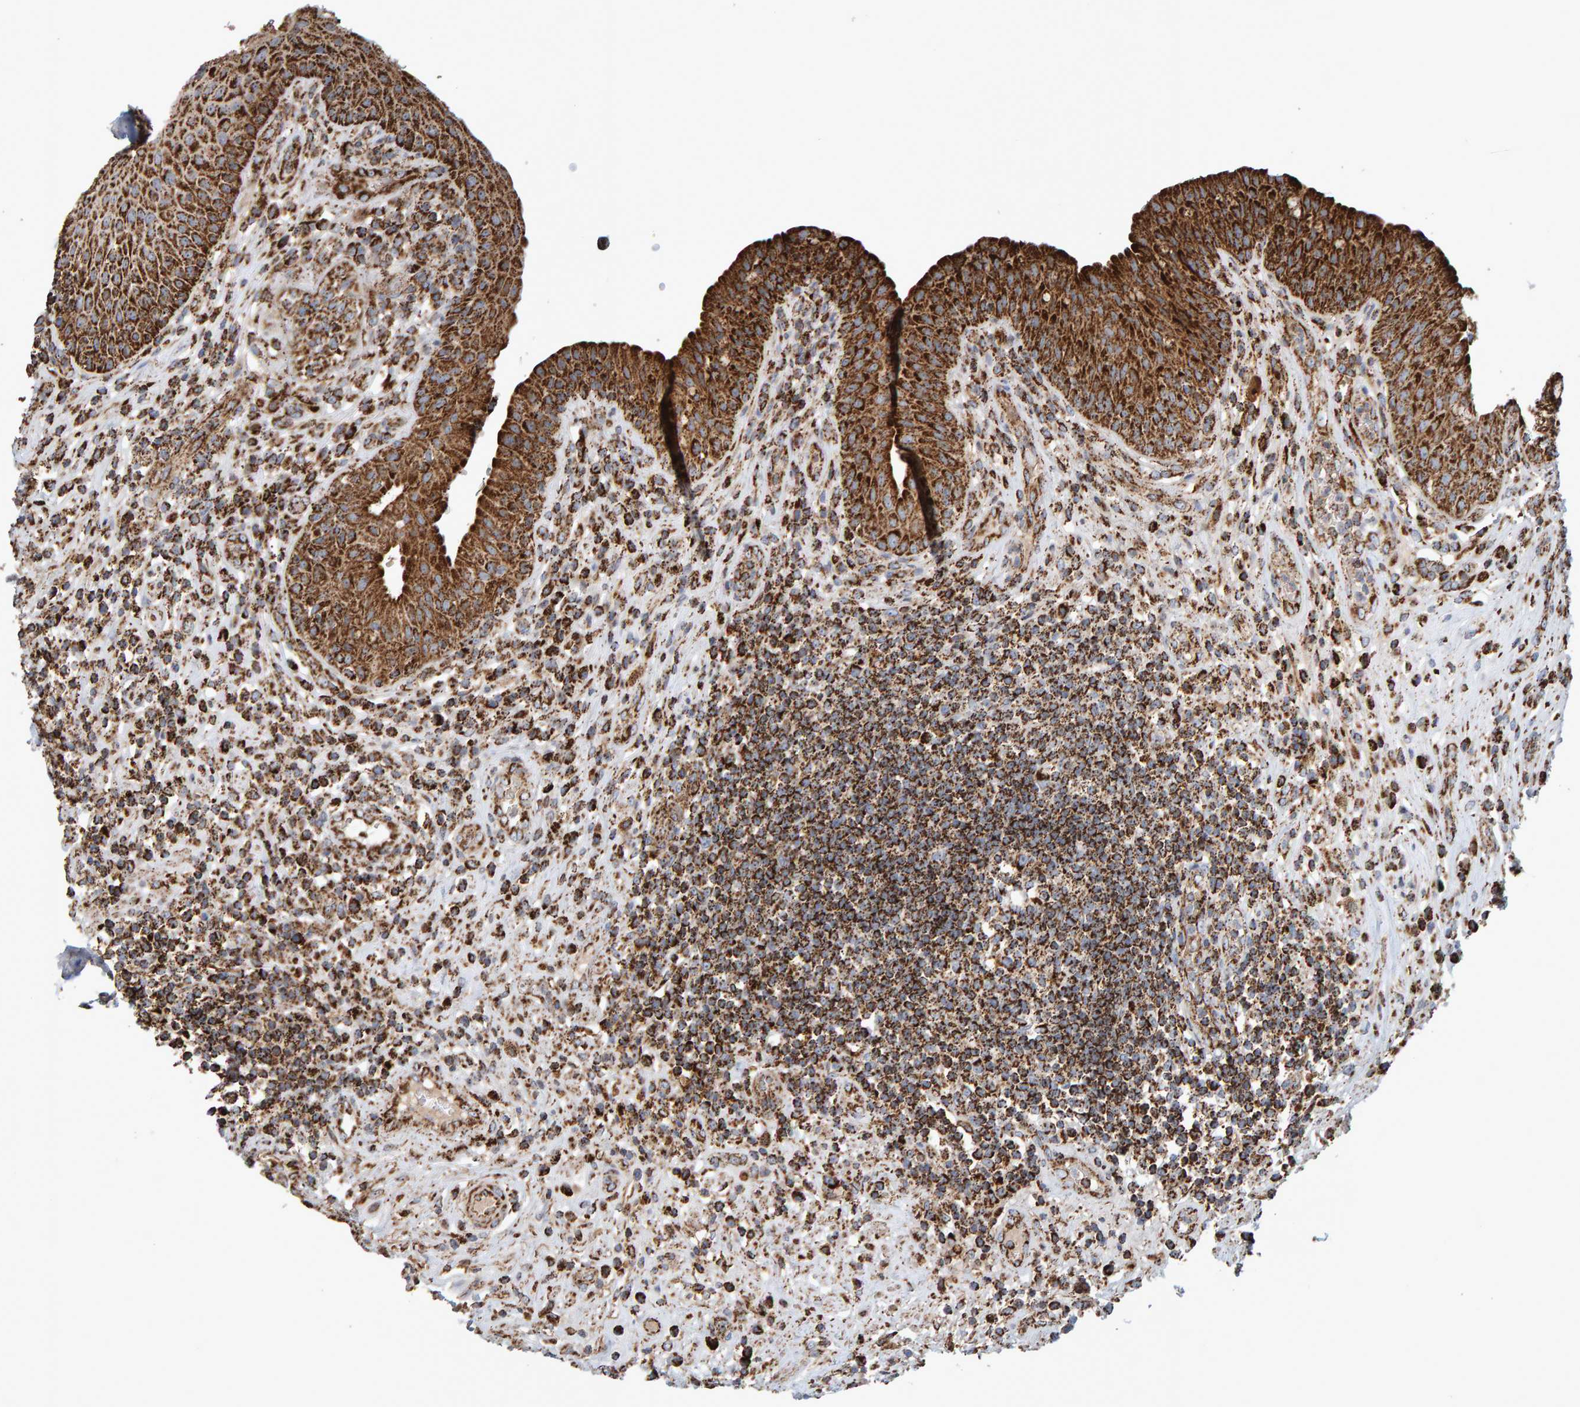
{"staining": {"intensity": "strong", "quantity": ">75%", "location": "cytoplasmic/membranous"}, "tissue": "urinary bladder", "cell_type": "Urothelial cells", "image_type": "normal", "snomed": [{"axis": "morphology", "description": "Normal tissue, NOS"}, {"axis": "topography", "description": "Urinary bladder"}], "caption": "An IHC micrograph of unremarkable tissue is shown. Protein staining in brown shows strong cytoplasmic/membranous positivity in urinary bladder within urothelial cells. Nuclei are stained in blue.", "gene": "MRPL45", "patient": {"sex": "female", "age": 62}}